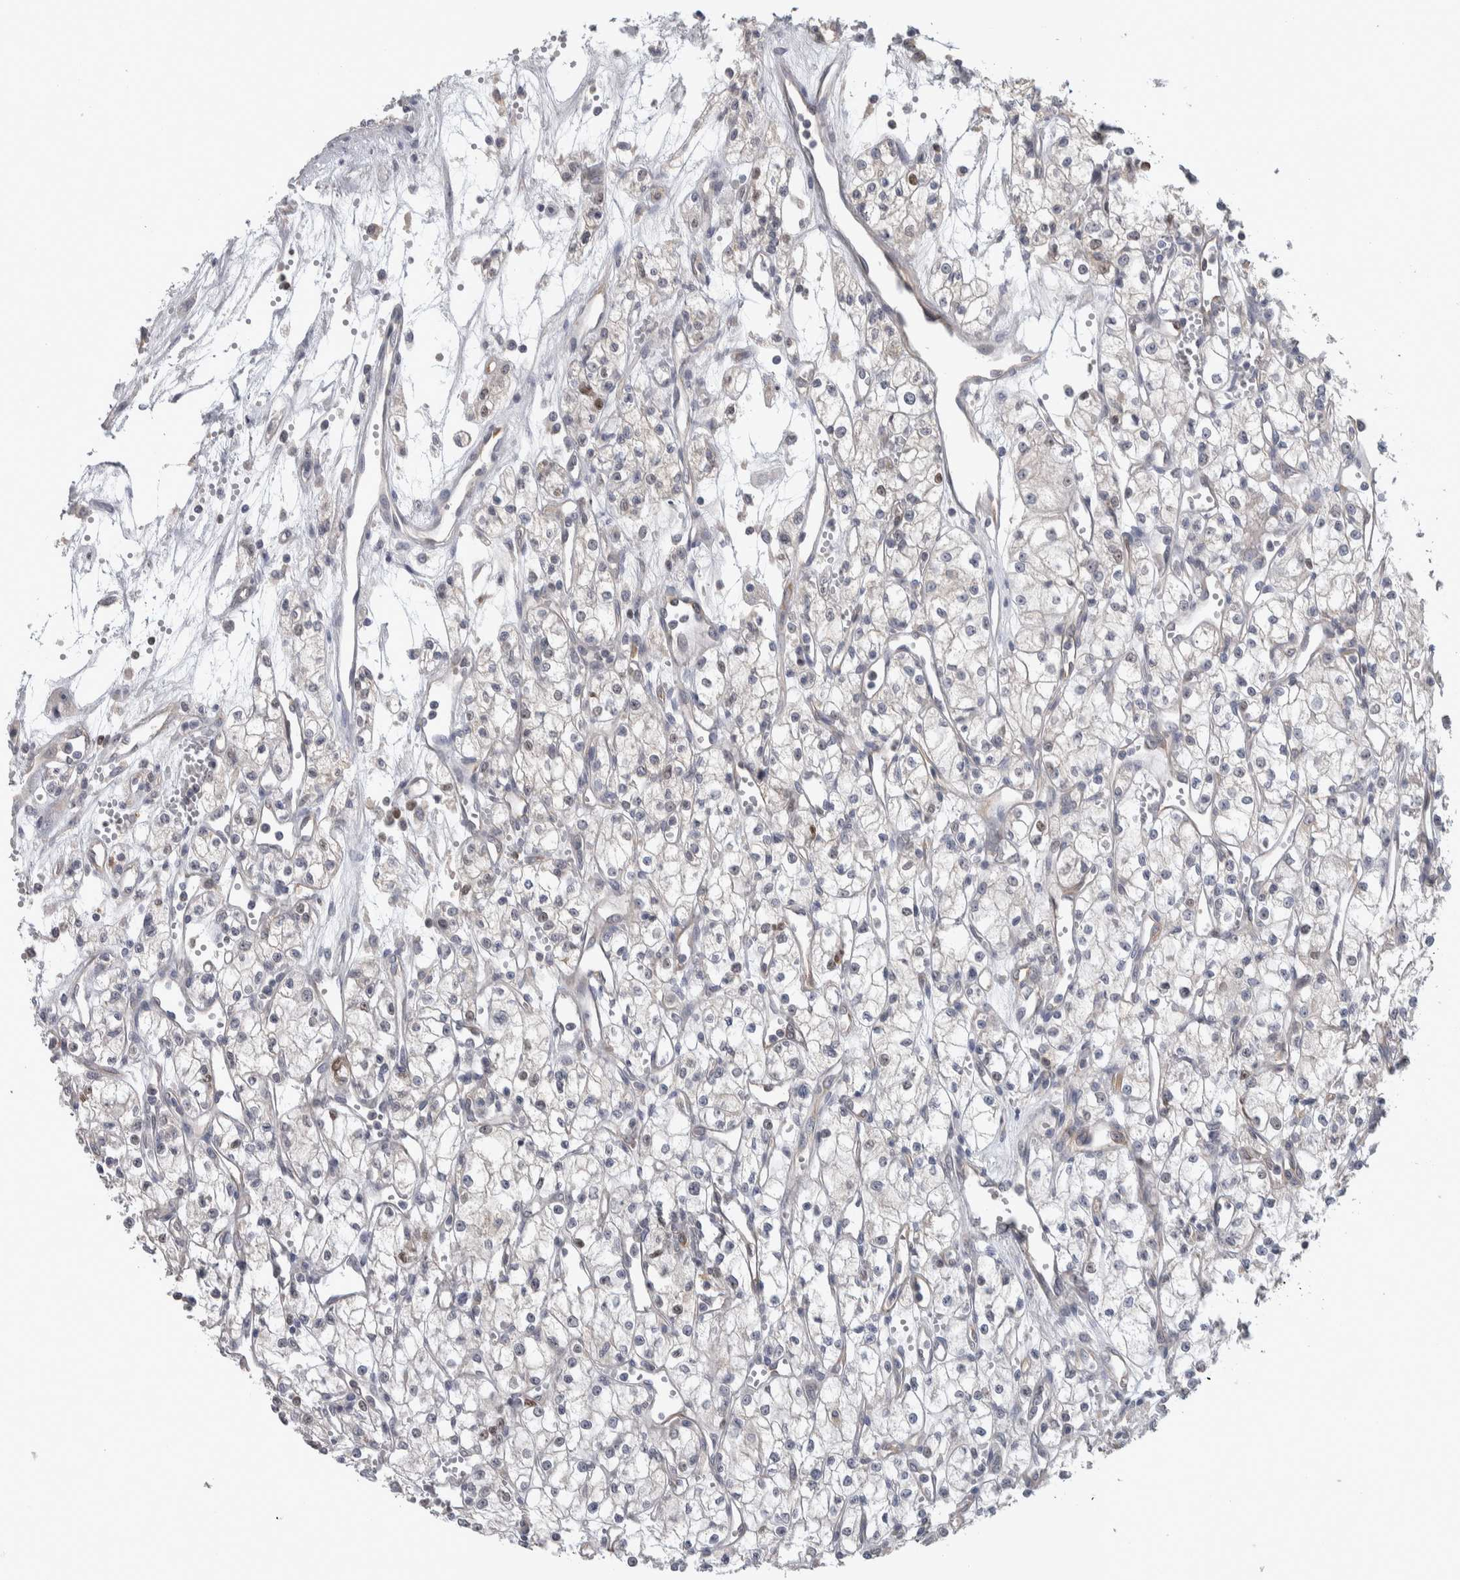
{"staining": {"intensity": "negative", "quantity": "none", "location": "none"}, "tissue": "renal cancer", "cell_type": "Tumor cells", "image_type": "cancer", "snomed": [{"axis": "morphology", "description": "Adenocarcinoma, NOS"}, {"axis": "topography", "description": "Kidney"}], "caption": "Immunohistochemistry photomicrograph of neoplastic tissue: human renal cancer (adenocarcinoma) stained with DAB (3,3'-diaminobenzidine) demonstrates no significant protein staining in tumor cells.", "gene": "NFKB2", "patient": {"sex": "male", "age": 59}}